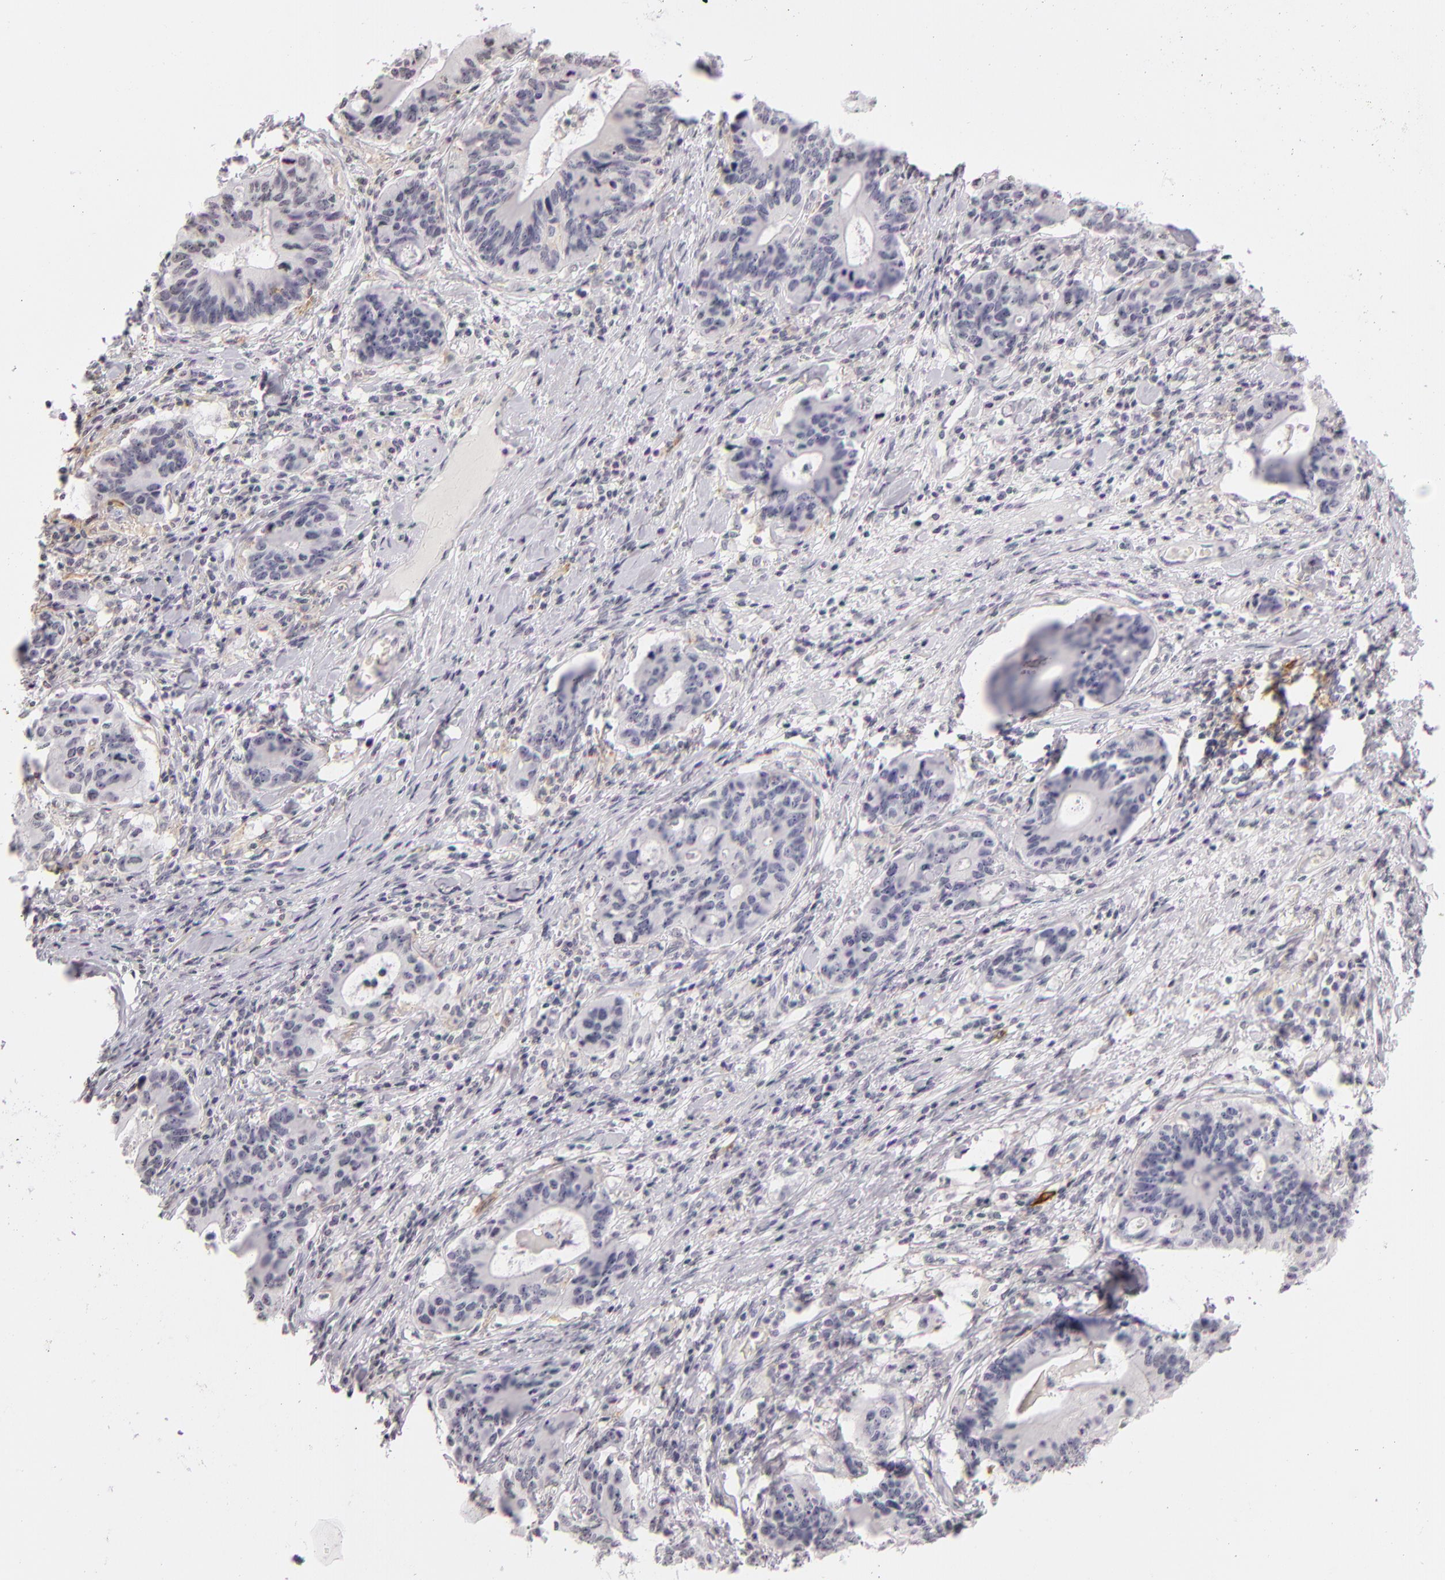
{"staining": {"intensity": "negative", "quantity": "none", "location": "none"}, "tissue": "stomach cancer", "cell_type": "Tumor cells", "image_type": "cancer", "snomed": [{"axis": "morphology", "description": "Adenocarcinoma, NOS"}, {"axis": "topography", "description": "Esophagus"}, {"axis": "topography", "description": "Stomach"}], "caption": "Immunohistochemistry histopathology image of human stomach cancer (adenocarcinoma) stained for a protein (brown), which shows no staining in tumor cells.", "gene": "CD40", "patient": {"sex": "male", "age": 74}}